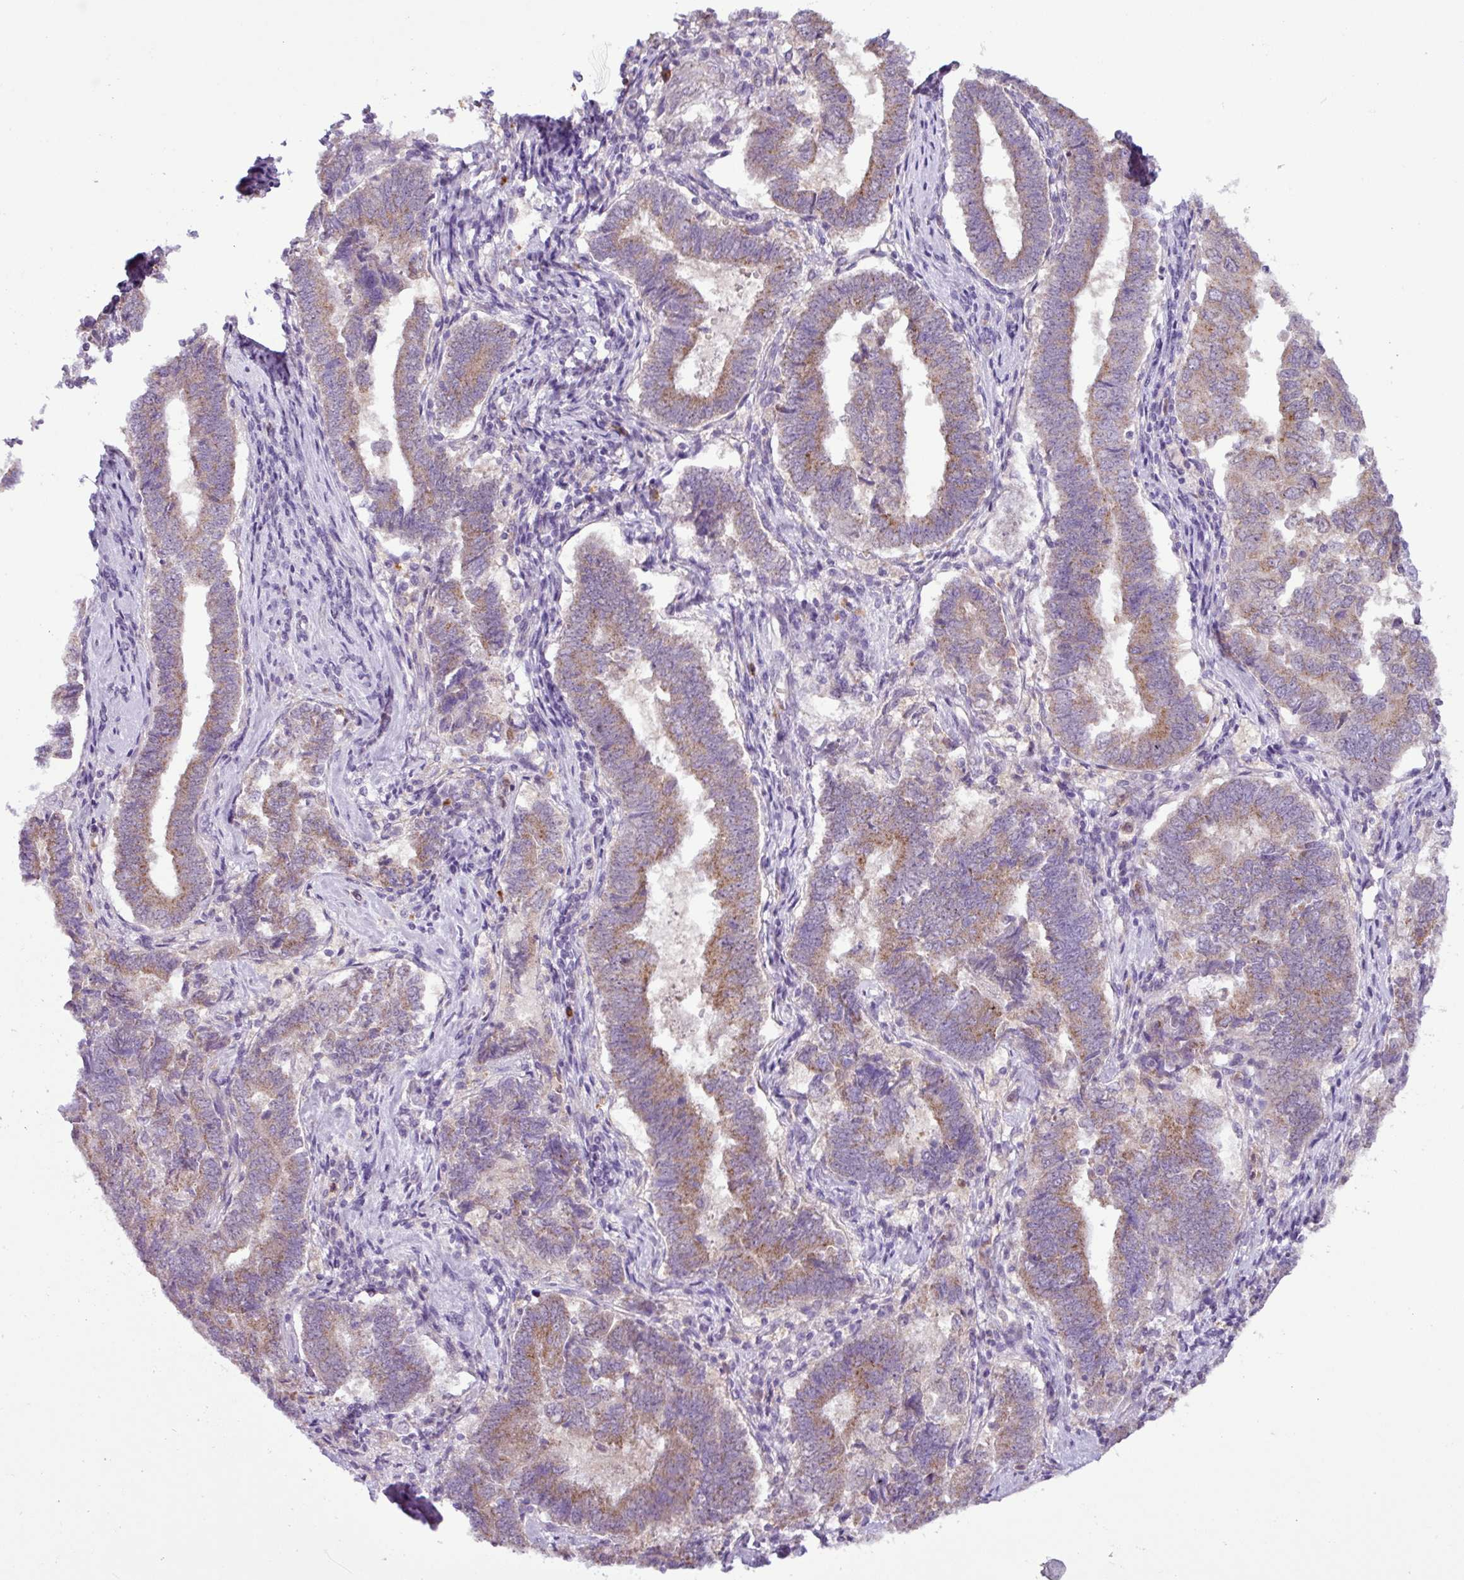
{"staining": {"intensity": "moderate", "quantity": "25%-75%", "location": "cytoplasmic/membranous"}, "tissue": "endometrial cancer", "cell_type": "Tumor cells", "image_type": "cancer", "snomed": [{"axis": "morphology", "description": "Adenocarcinoma, NOS"}, {"axis": "topography", "description": "Endometrium"}], "caption": "A photomicrograph of adenocarcinoma (endometrial) stained for a protein demonstrates moderate cytoplasmic/membranous brown staining in tumor cells.", "gene": "TONSL", "patient": {"sex": "female", "age": 72}}